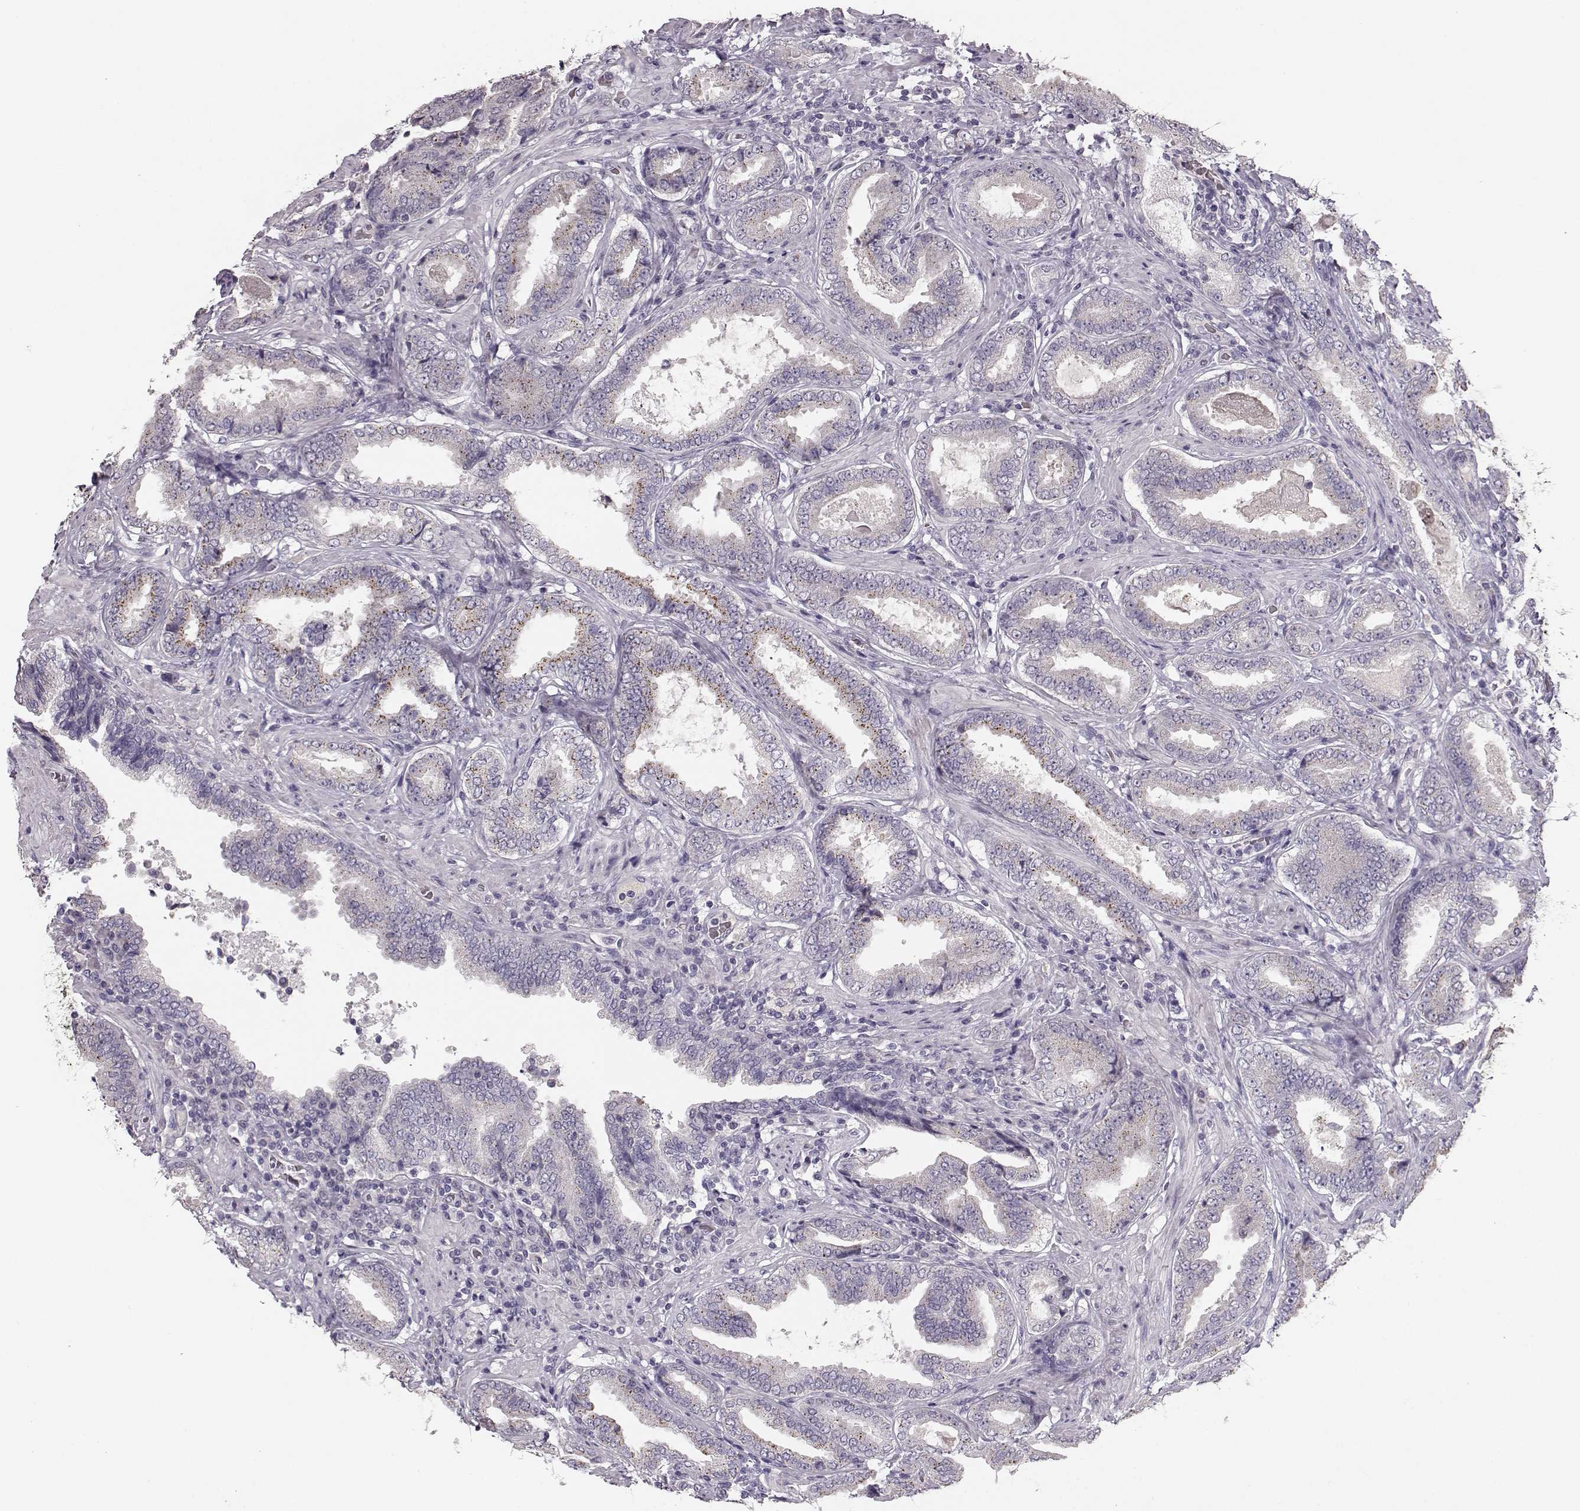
{"staining": {"intensity": "negative", "quantity": "none", "location": "none"}, "tissue": "prostate cancer", "cell_type": "Tumor cells", "image_type": "cancer", "snomed": [{"axis": "morphology", "description": "Adenocarcinoma, NOS"}, {"axis": "topography", "description": "Prostate"}], "caption": "This is an immunohistochemistry photomicrograph of human prostate adenocarcinoma. There is no expression in tumor cells.", "gene": "BFSP2", "patient": {"sex": "male", "age": 64}}